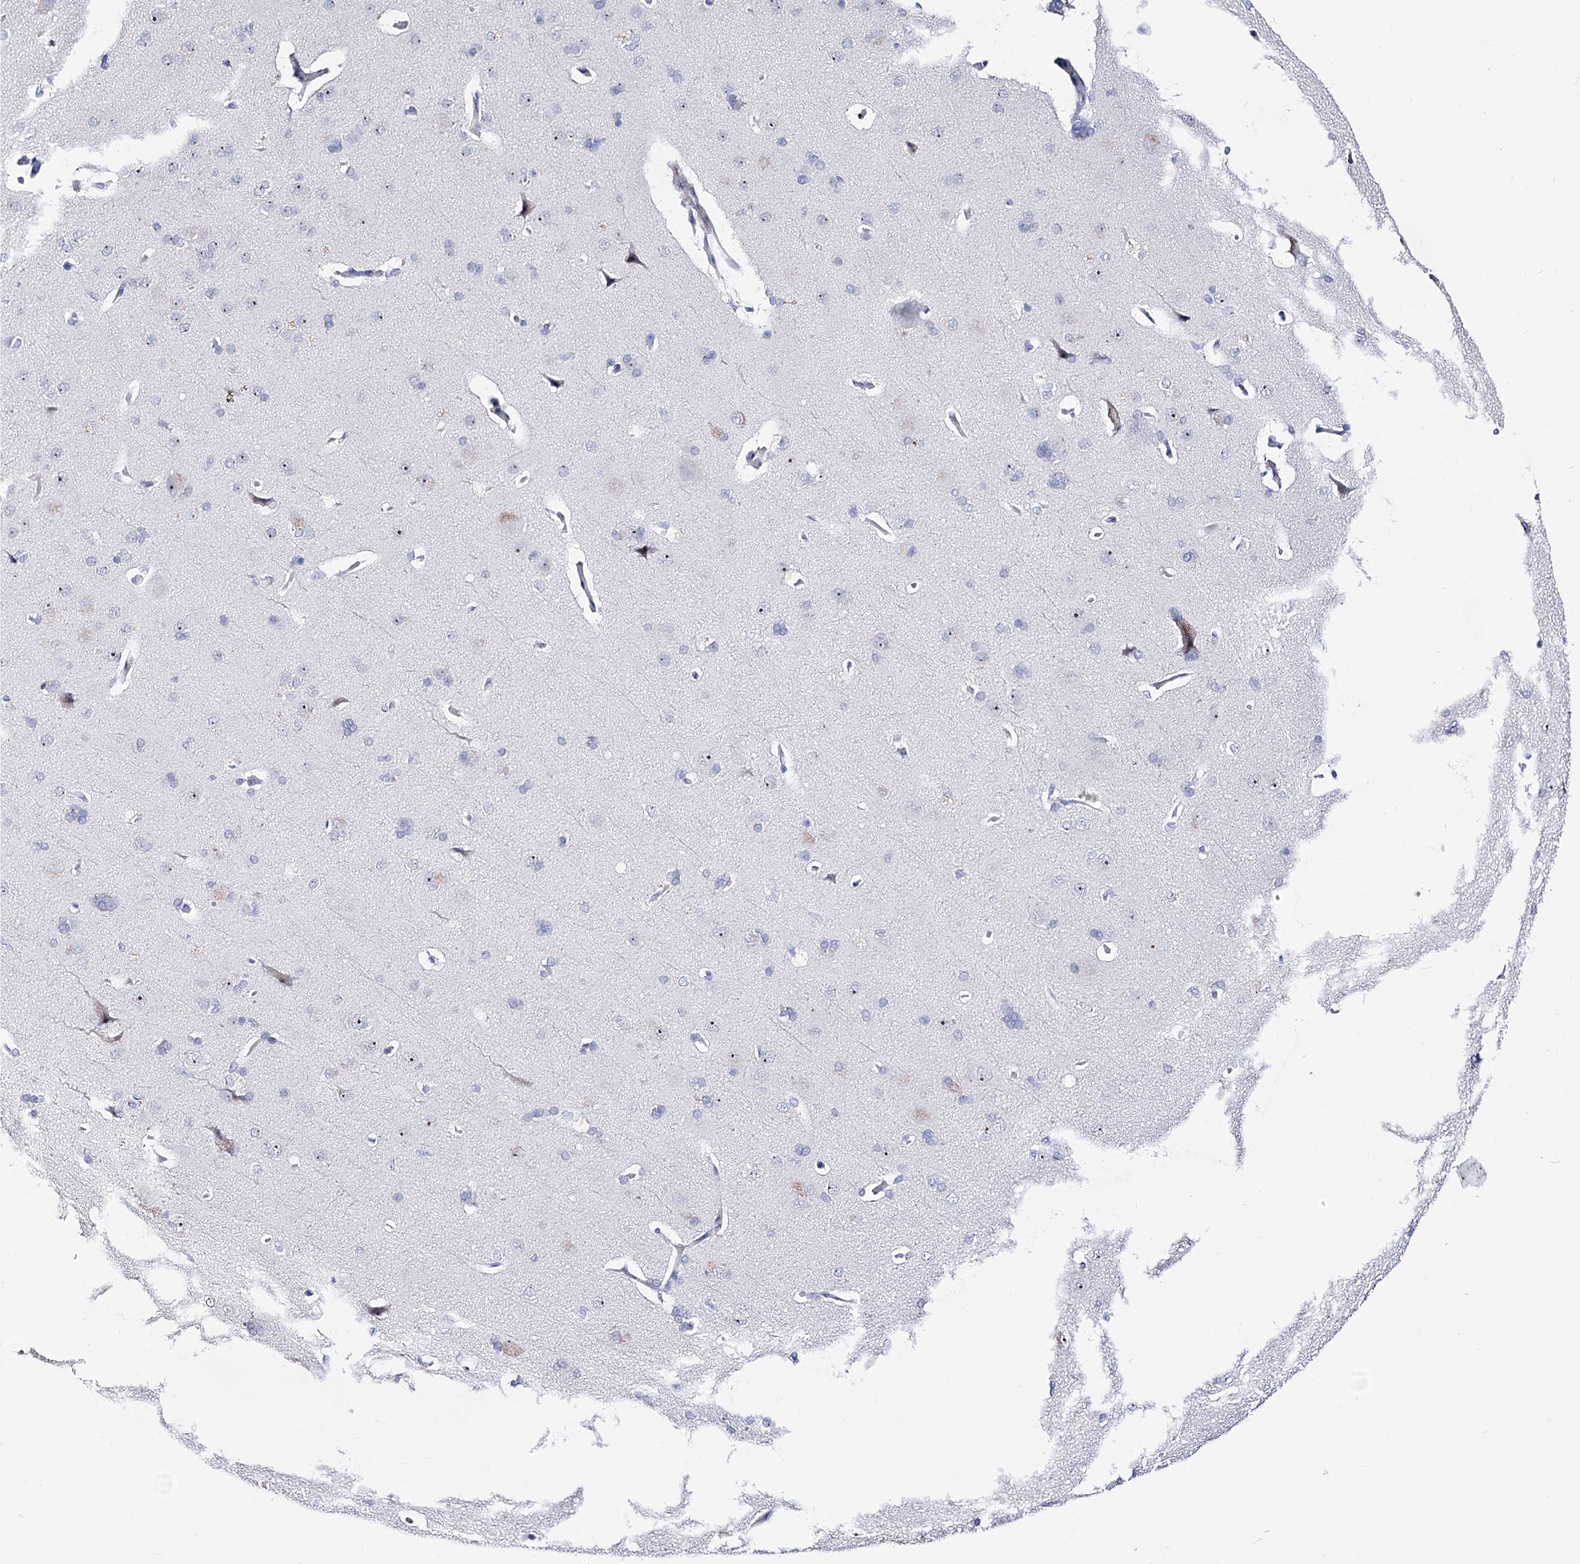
{"staining": {"intensity": "negative", "quantity": "none", "location": "none"}, "tissue": "cerebral cortex", "cell_type": "Endothelial cells", "image_type": "normal", "snomed": [{"axis": "morphology", "description": "Normal tissue, NOS"}, {"axis": "topography", "description": "Cerebral cortex"}], "caption": "This is a micrograph of immunohistochemistry (IHC) staining of unremarkable cerebral cortex, which shows no expression in endothelial cells. Brightfield microscopy of immunohistochemistry stained with DAB (brown) and hematoxylin (blue), captured at high magnification.", "gene": "PCGF5", "patient": {"sex": "male", "age": 62}}